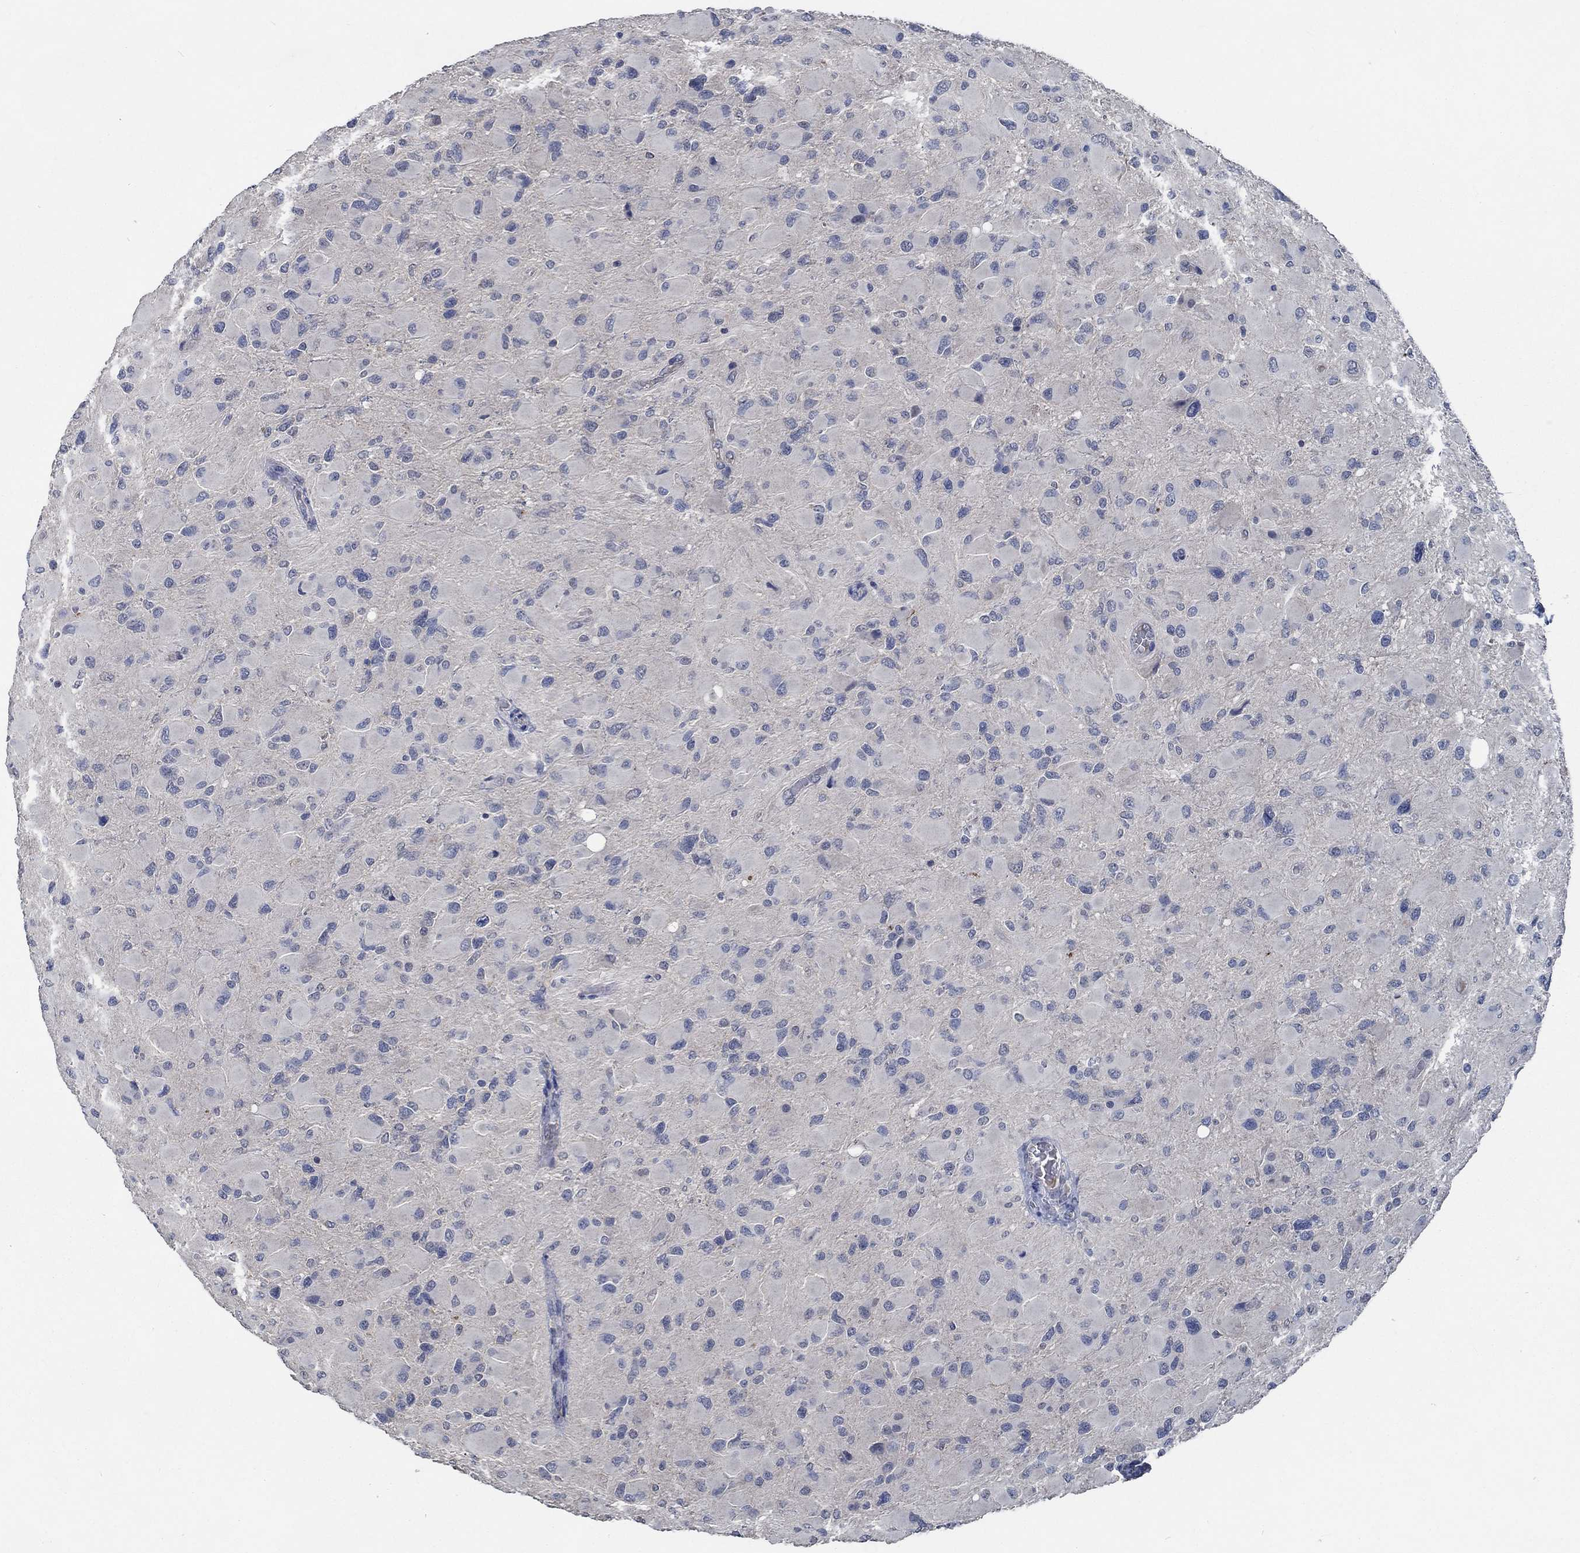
{"staining": {"intensity": "negative", "quantity": "none", "location": "none"}, "tissue": "glioma", "cell_type": "Tumor cells", "image_type": "cancer", "snomed": [{"axis": "morphology", "description": "Glioma, malignant, High grade"}, {"axis": "topography", "description": "Cerebral cortex"}], "caption": "Tumor cells show no significant protein staining in glioma.", "gene": "OBSCN", "patient": {"sex": "female", "age": 36}}